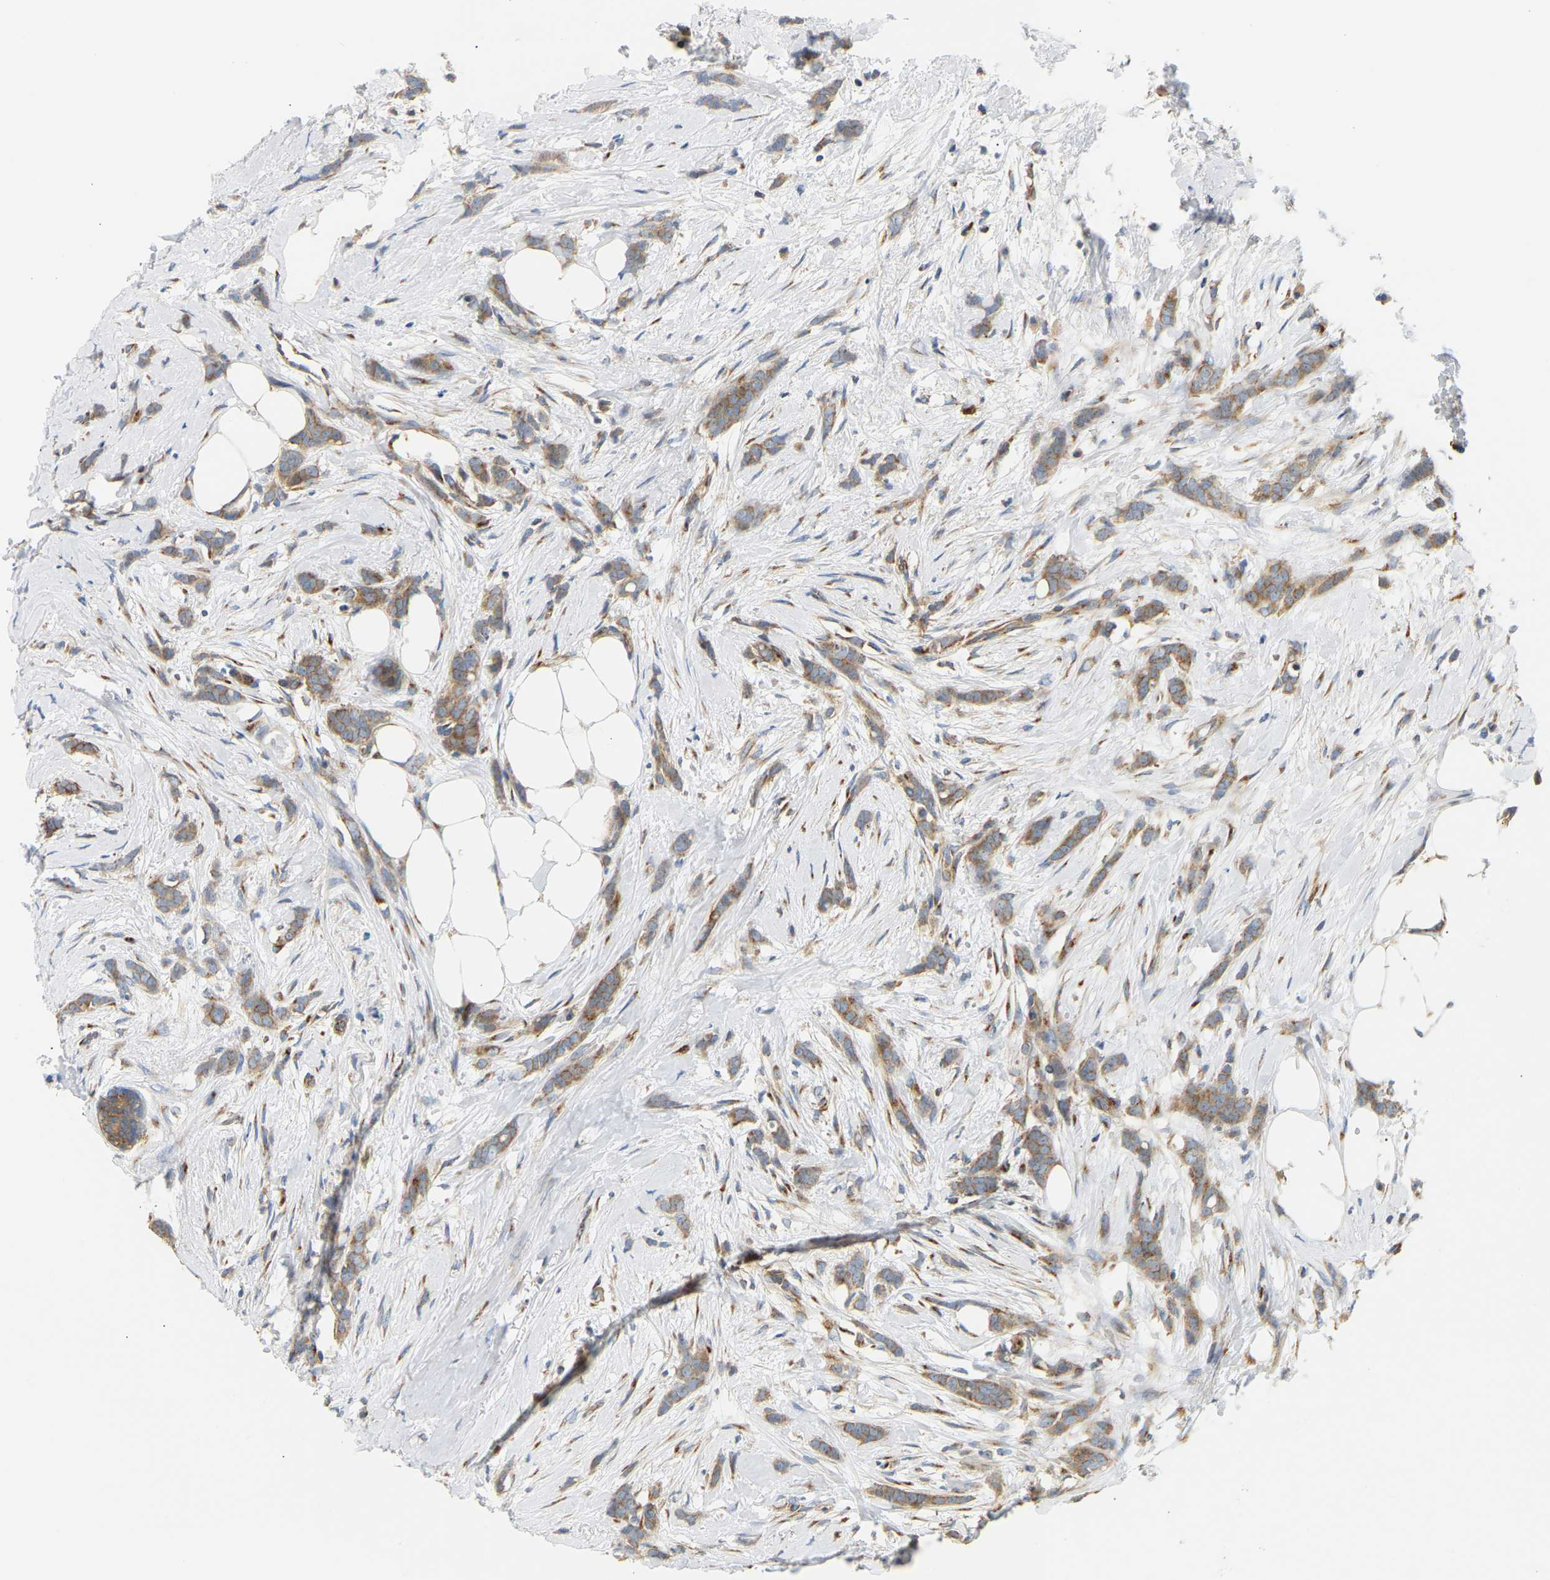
{"staining": {"intensity": "moderate", "quantity": ">75%", "location": "cytoplasmic/membranous"}, "tissue": "breast cancer", "cell_type": "Tumor cells", "image_type": "cancer", "snomed": [{"axis": "morphology", "description": "Lobular carcinoma, in situ"}, {"axis": "morphology", "description": "Lobular carcinoma"}, {"axis": "topography", "description": "Breast"}], "caption": "Breast lobular carcinoma stained with a protein marker reveals moderate staining in tumor cells.", "gene": "YIPF2", "patient": {"sex": "female", "age": 41}}